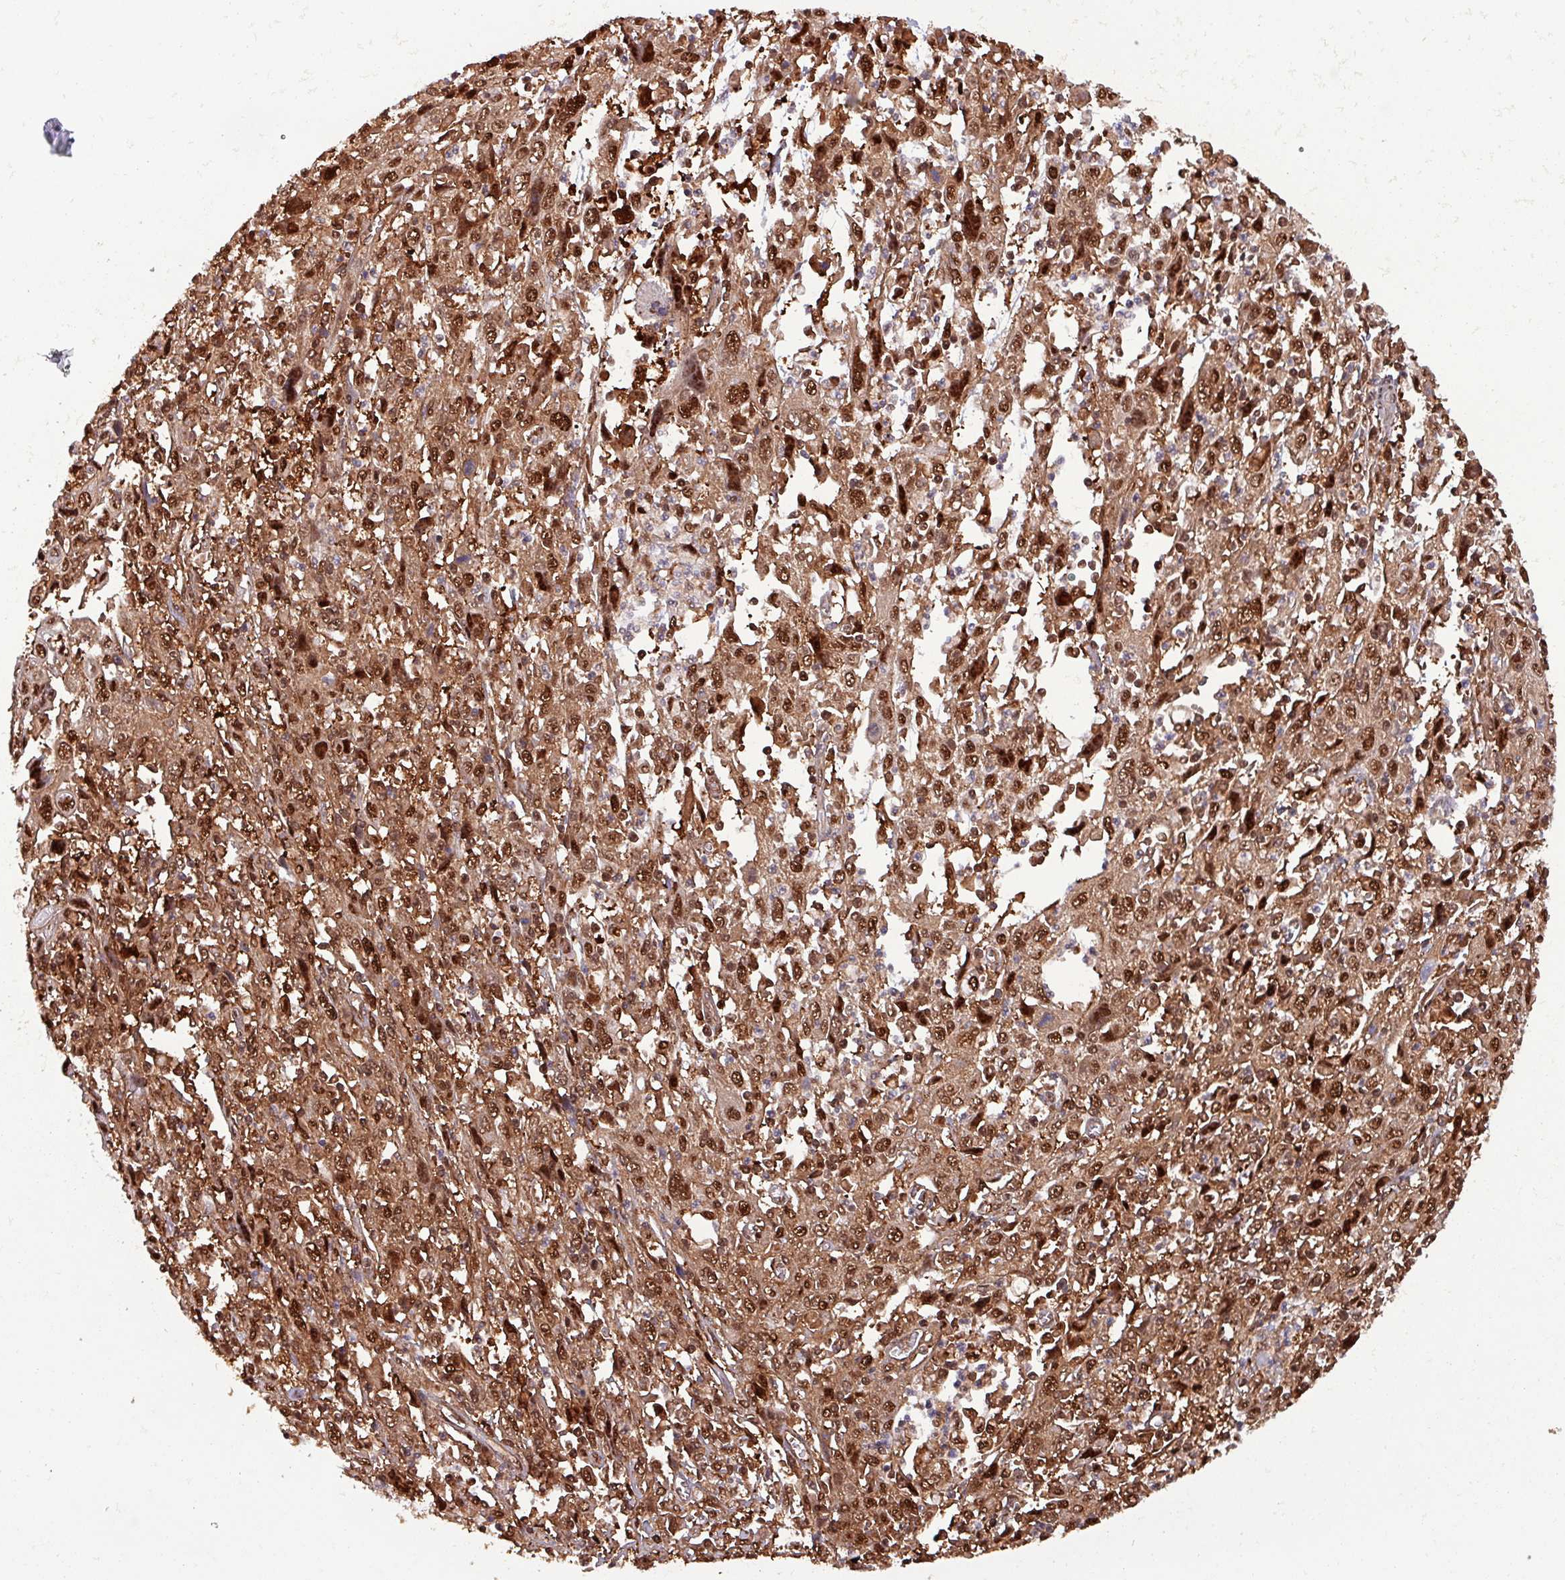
{"staining": {"intensity": "strong", "quantity": ">75%", "location": "cytoplasmic/membranous,nuclear"}, "tissue": "cervical cancer", "cell_type": "Tumor cells", "image_type": "cancer", "snomed": [{"axis": "morphology", "description": "Squamous cell carcinoma, NOS"}, {"axis": "topography", "description": "Cervix"}], "caption": "Protein analysis of cervical squamous cell carcinoma tissue reveals strong cytoplasmic/membranous and nuclear staining in about >75% of tumor cells. (brown staining indicates protein expression, while blue staining denotes nuclei).", "gene": "PSMB8", "patient": {"sex": "female", "age": 46}}